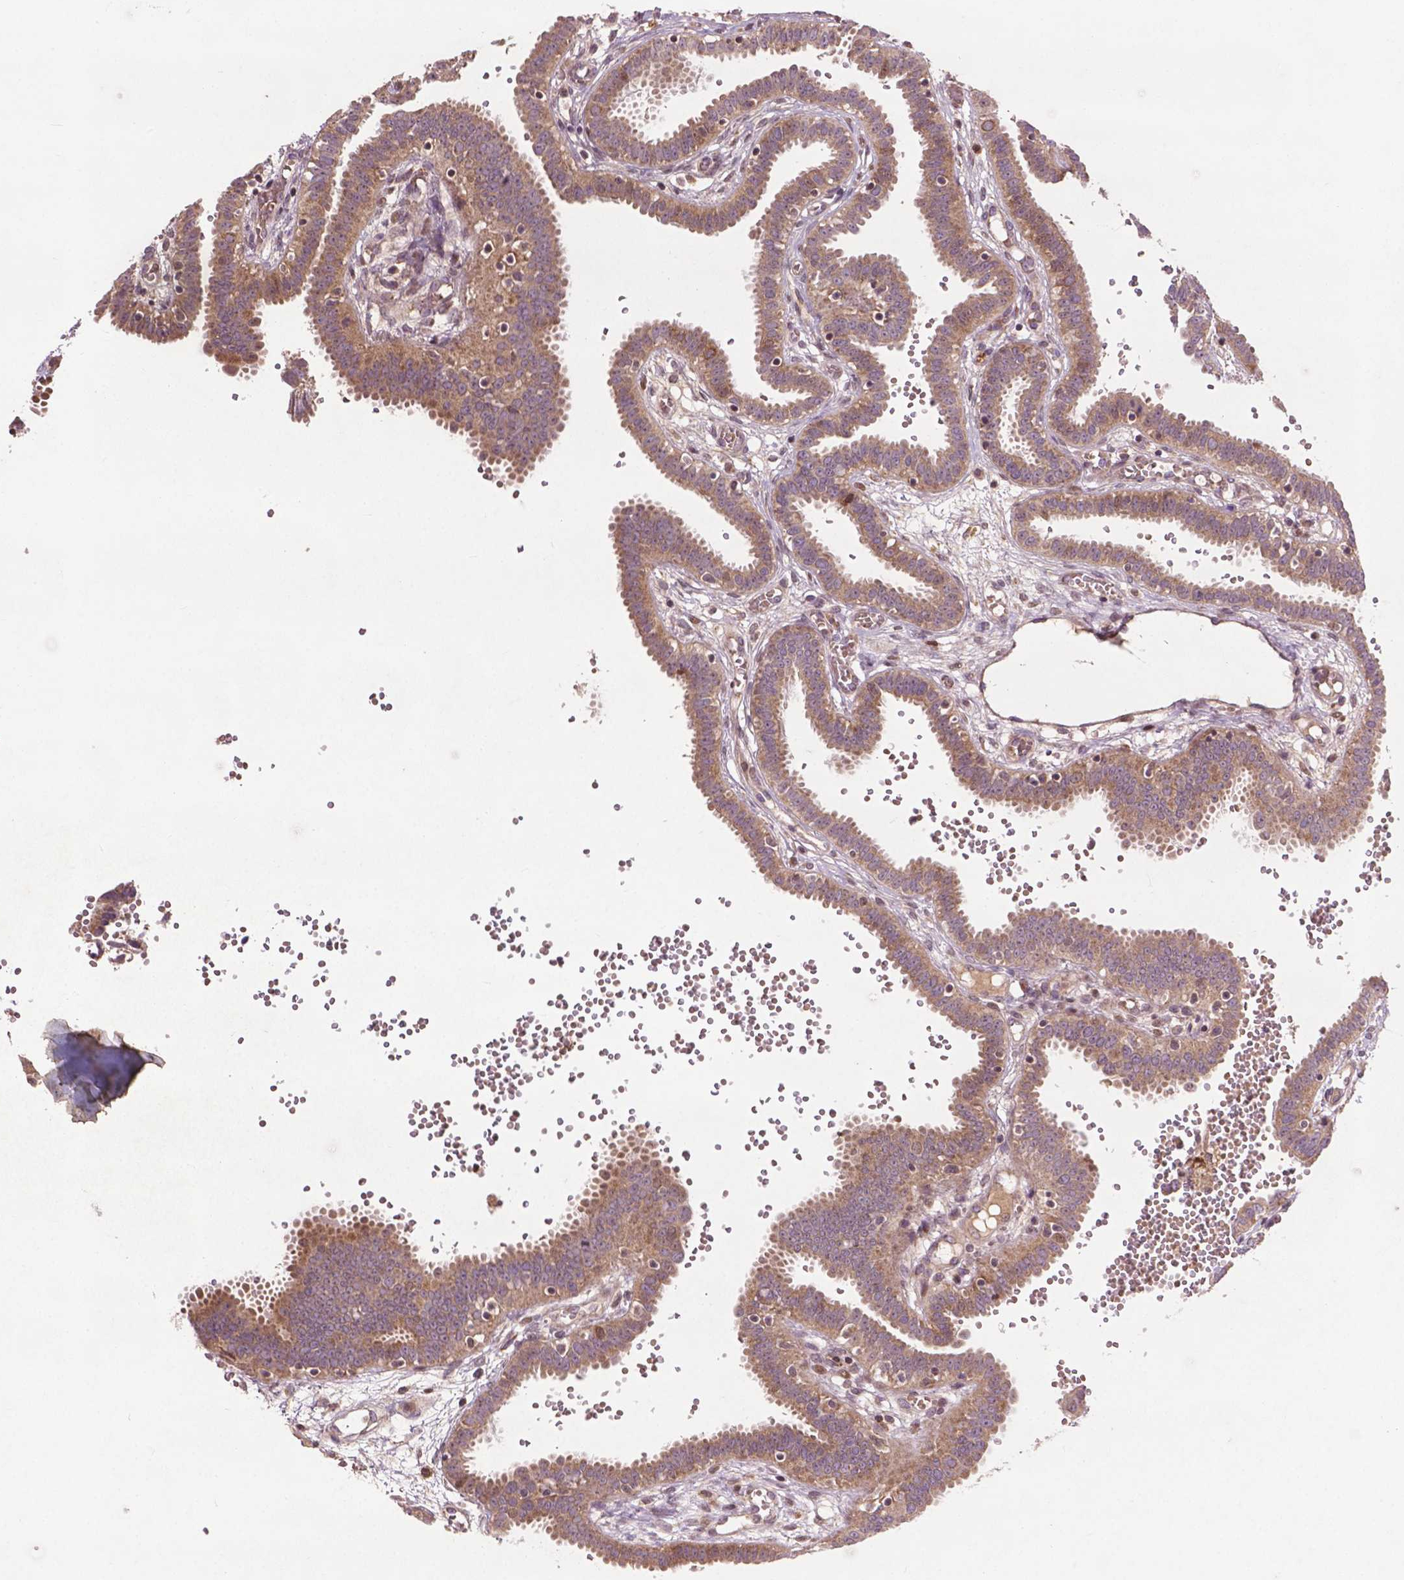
{"staining": {"intensity": "moderate", "quantity": ">75%", "location": "cytoplasmic/membranous"}, "tissue": "fallopian tube", "cell_type": "Glandular cells", "image_type": "normal", "snomed": [{"axis": "morphology", "description": "Normal tissue, NOS"}, {"axis": "topography", "description": "Fallopian tube"}], "caption": "Brown immunohistochemical staining in normal fallopian tube exhibits moderate cytoplasmic/membranous positivity in approximately >75% of glandular cells. Nuclei are stained in blue.", "gene": "B3GALNT2", "patient": {"sex": "female", "age": 37}}